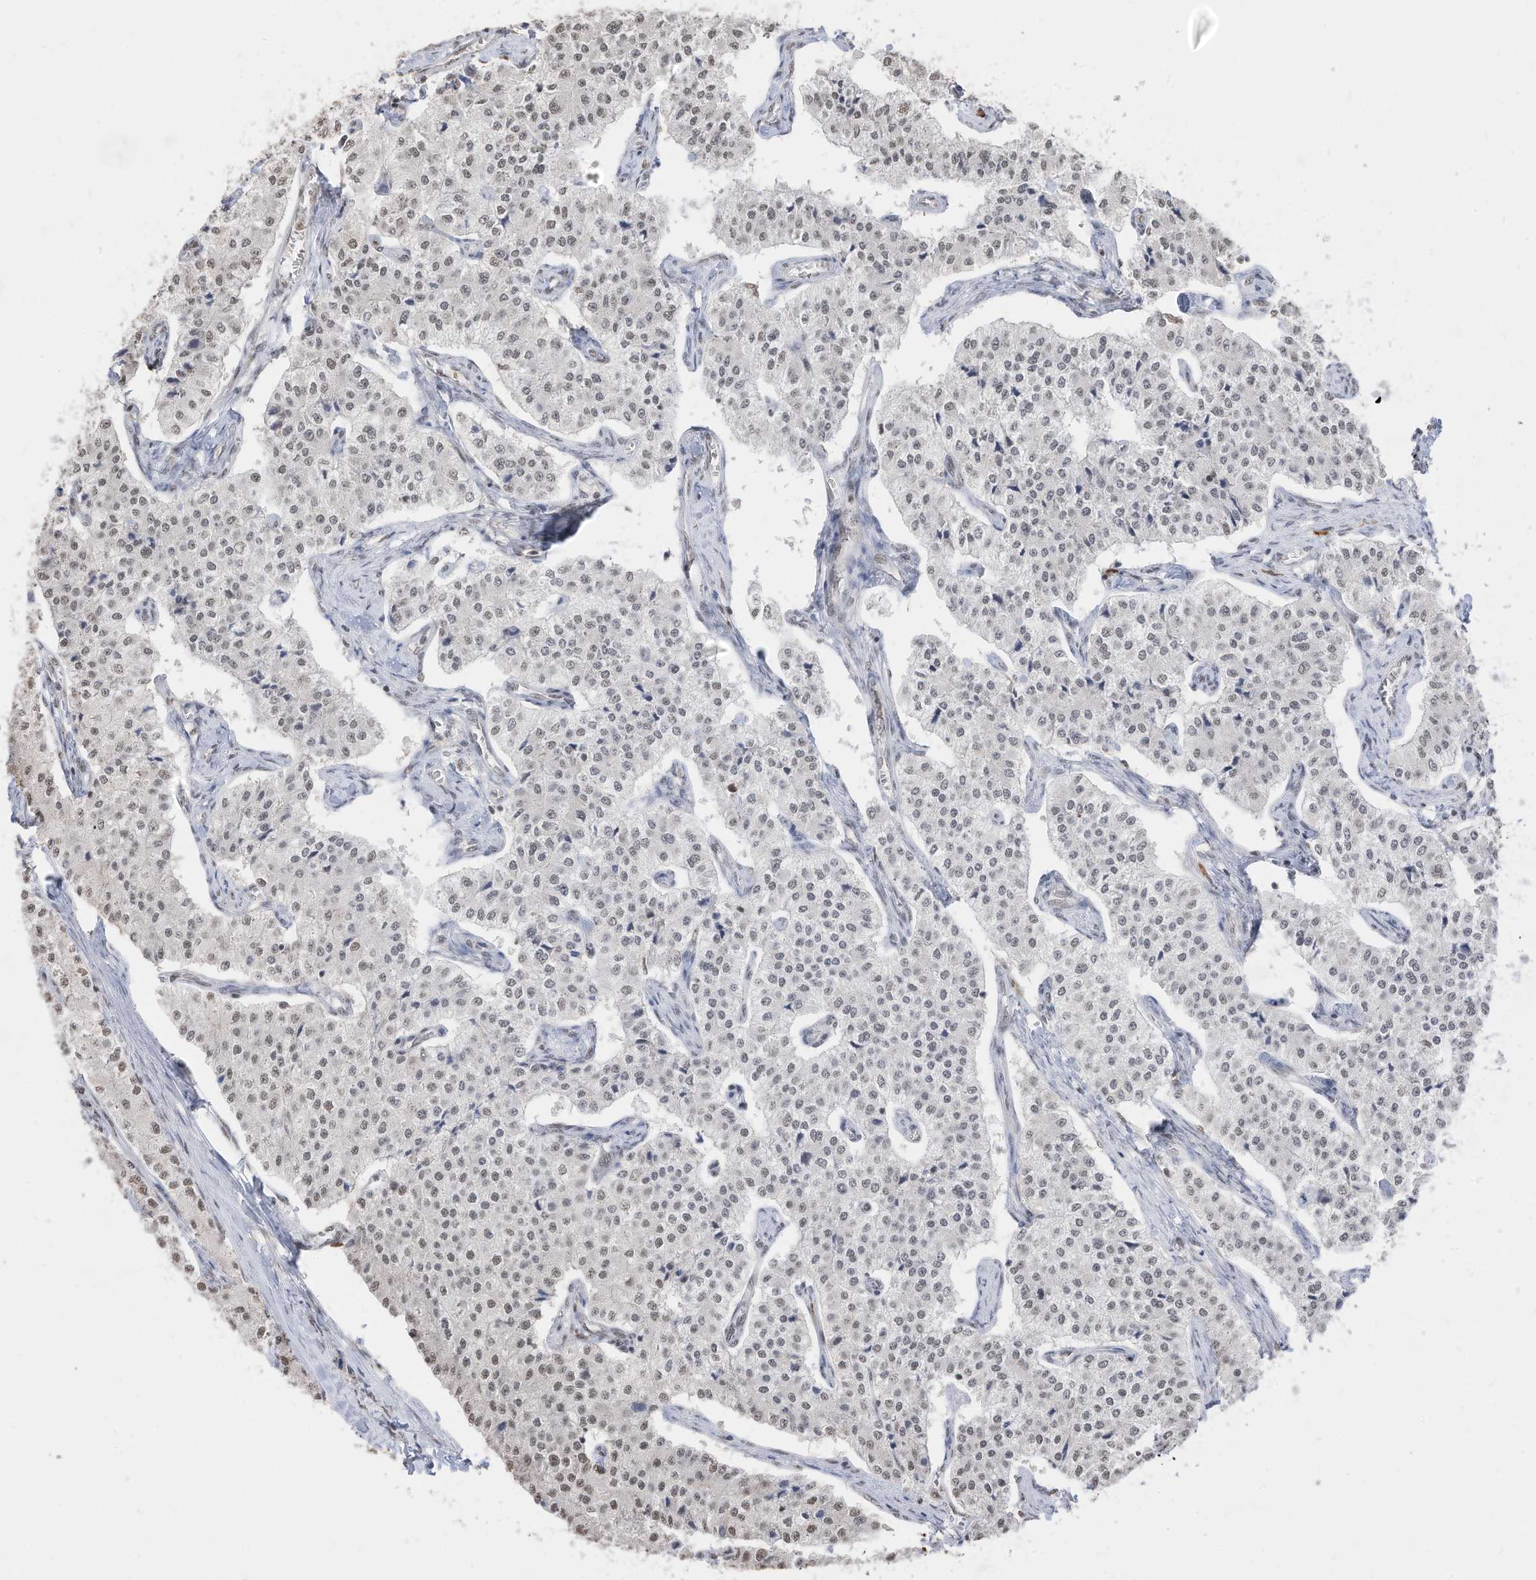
{"staining": {"intensity": "weak", "quantity": ">75%", "location": "nuclear"}, "tissue": "carcinoid", "cell_type": "Tumor cells", "image_type": "cancer", "snomed": [{"axis": "morphology", "description": "Carcinoid, malignant, NOS"}, {"axis": "topography", "description": "Colon"}], "caption": "A histopathology image of human carcinoid stained for a protein demonstrates weak nuclear brown staining in tumor cells.", "gene": "ZNF195", "patient": {"sex": "female", "age": 52}}